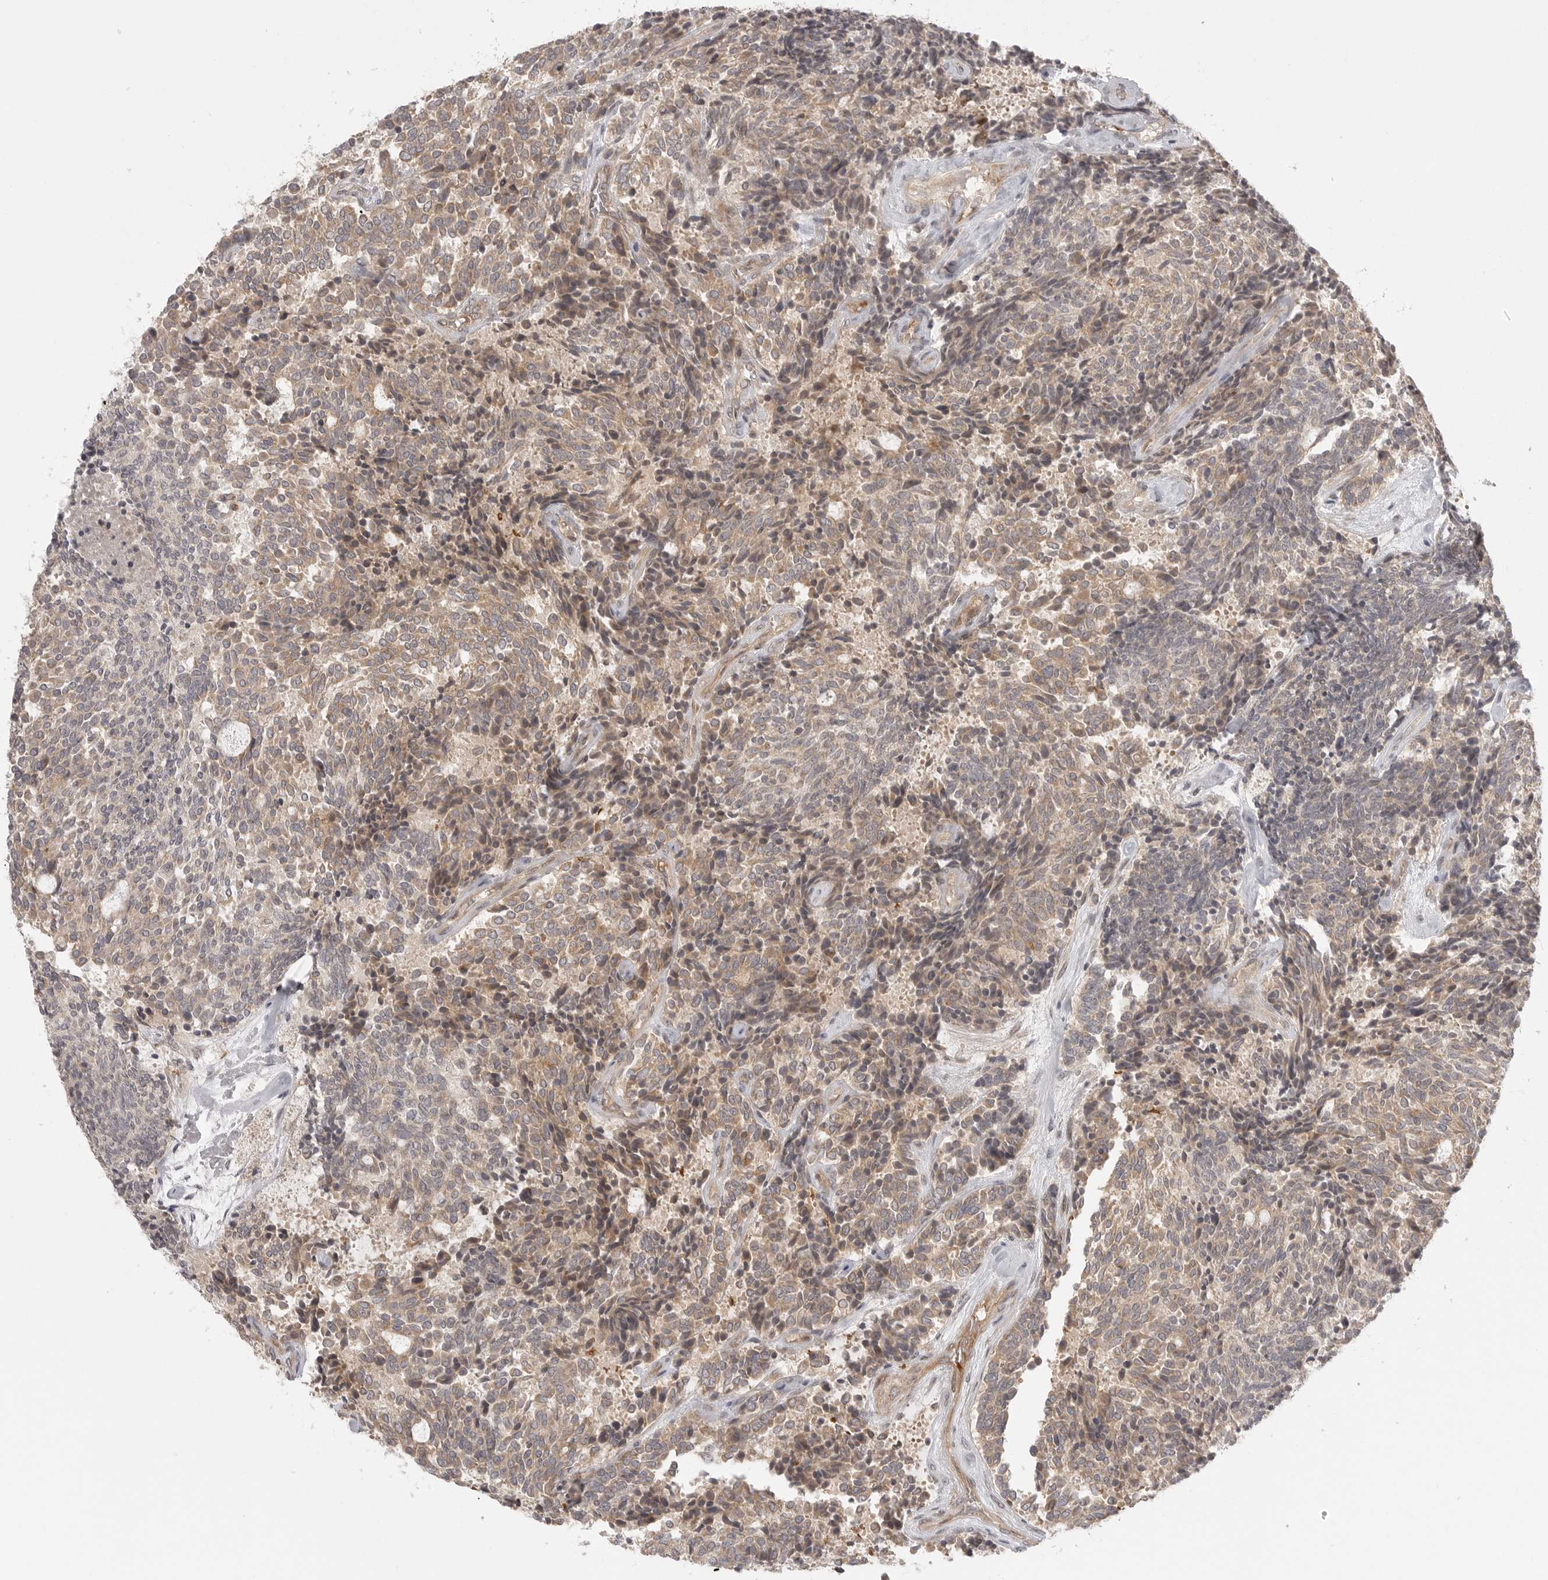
{"staining": {"intensity": "moderate", "quantity": ">75%", "location": "cytoplasmic/membranous"}, "tissue": "carcinoid", "cell_type": "Tumor cells", "image_type": "cancer", "snomed": [{"axis": "morphology", "description": "Carcinoid, malignant, NOS"}, {"axis": "topography", "description": "Pancreas"}], "caption": "Immunohistochemistry (DAB) staining of carcinoid exhibits moderate cytoplasmic/membranous protein expression in approximately >75% of tumor cells.", "gene": "CCPG1", "patient": {"sex": "female", "age": 54}}